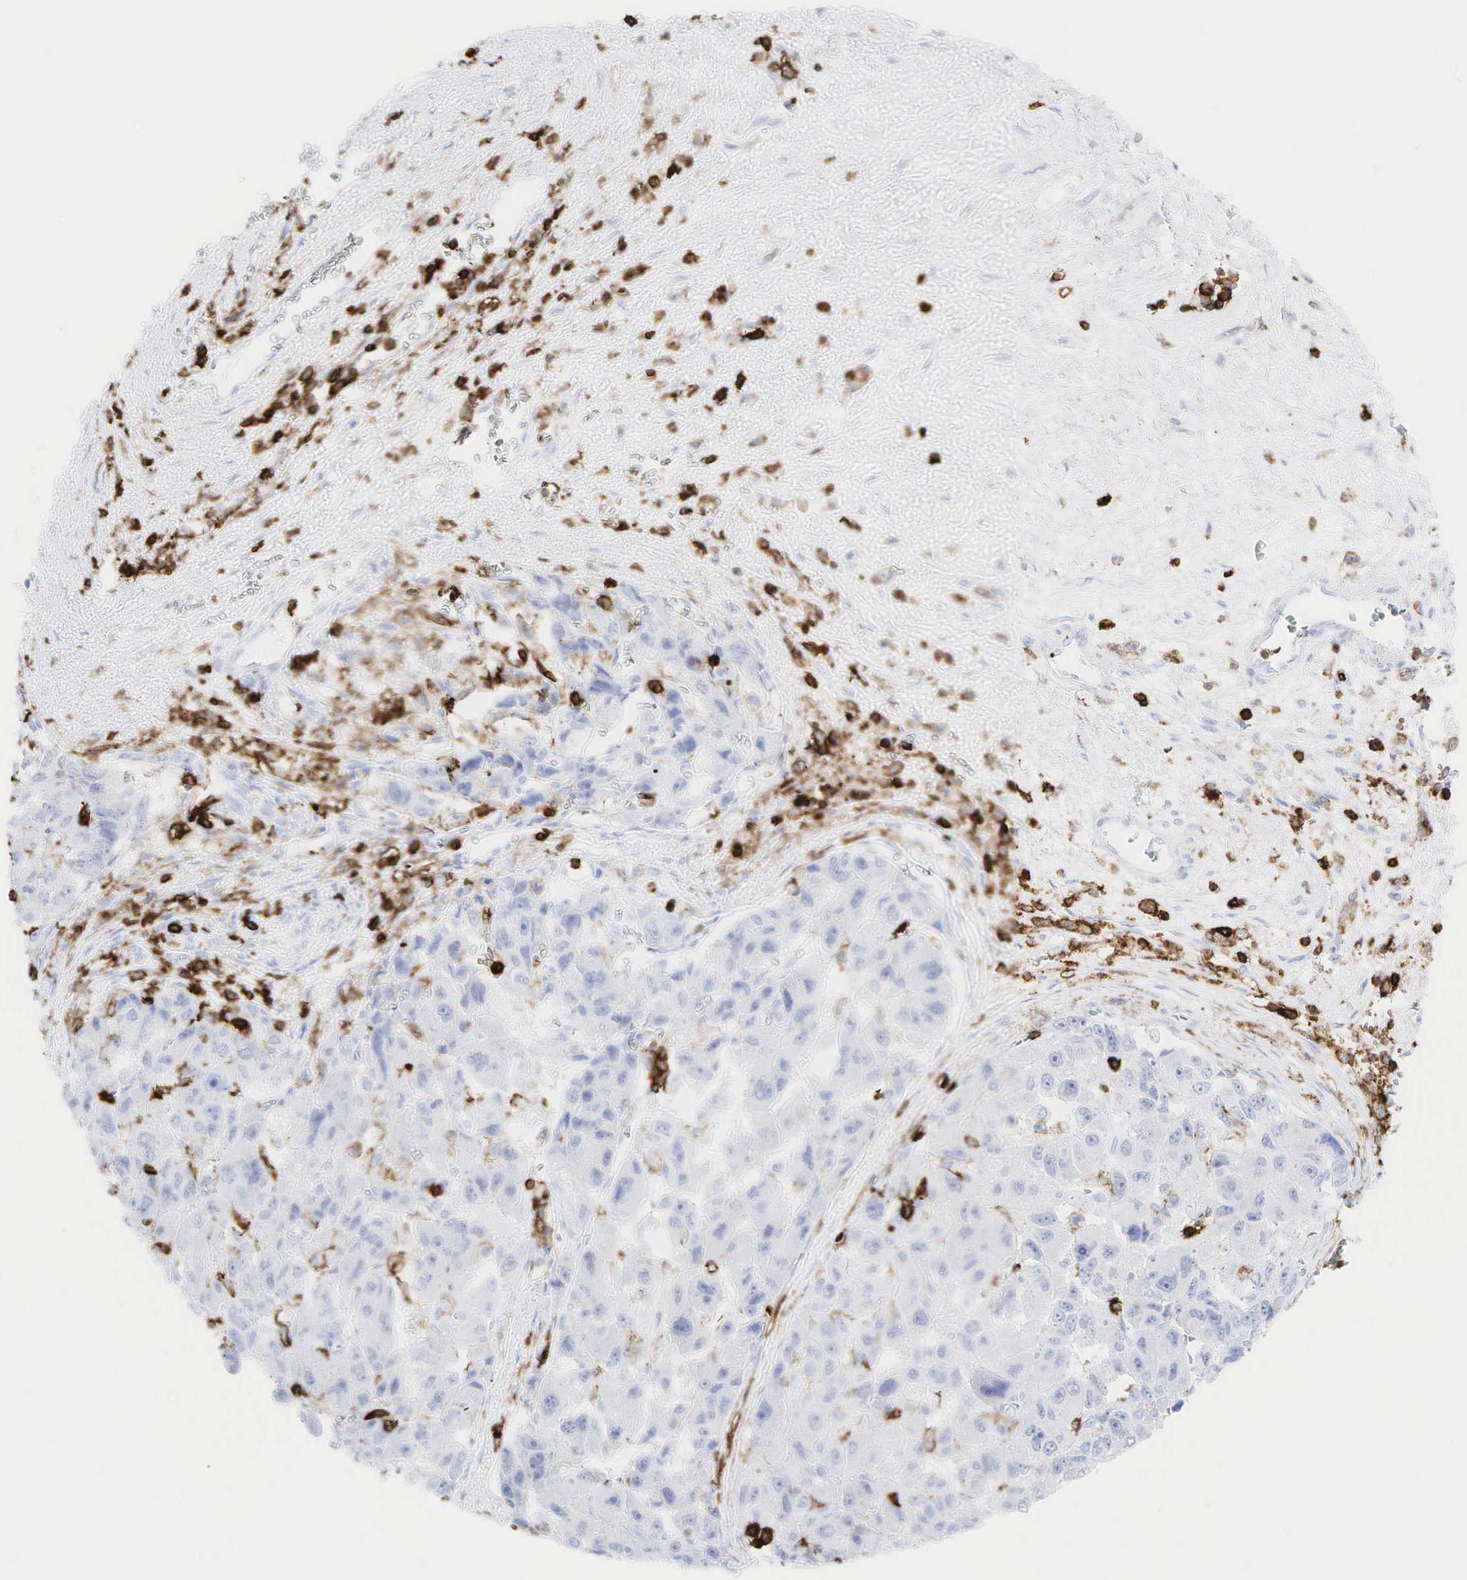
{"staining": {"intensity": "negative", "quantity": "none", "location": "none"}, "tissue": "liver cancer", "cell_type": "Tumor cells", "image_type": "cancer", "snomed": [{"axis": "morphology", "description": "Carcinoma, Hepatocellular, NOS"}, {"axis": "topography", "description": "Liver"}], "caption": "Immunohistochemical staining of hepatocellular carcinoma (liver) displays no significant staining in tumor cells.", "gene": "PTPRC", "patient": {"sex": "male", "age": 64}}